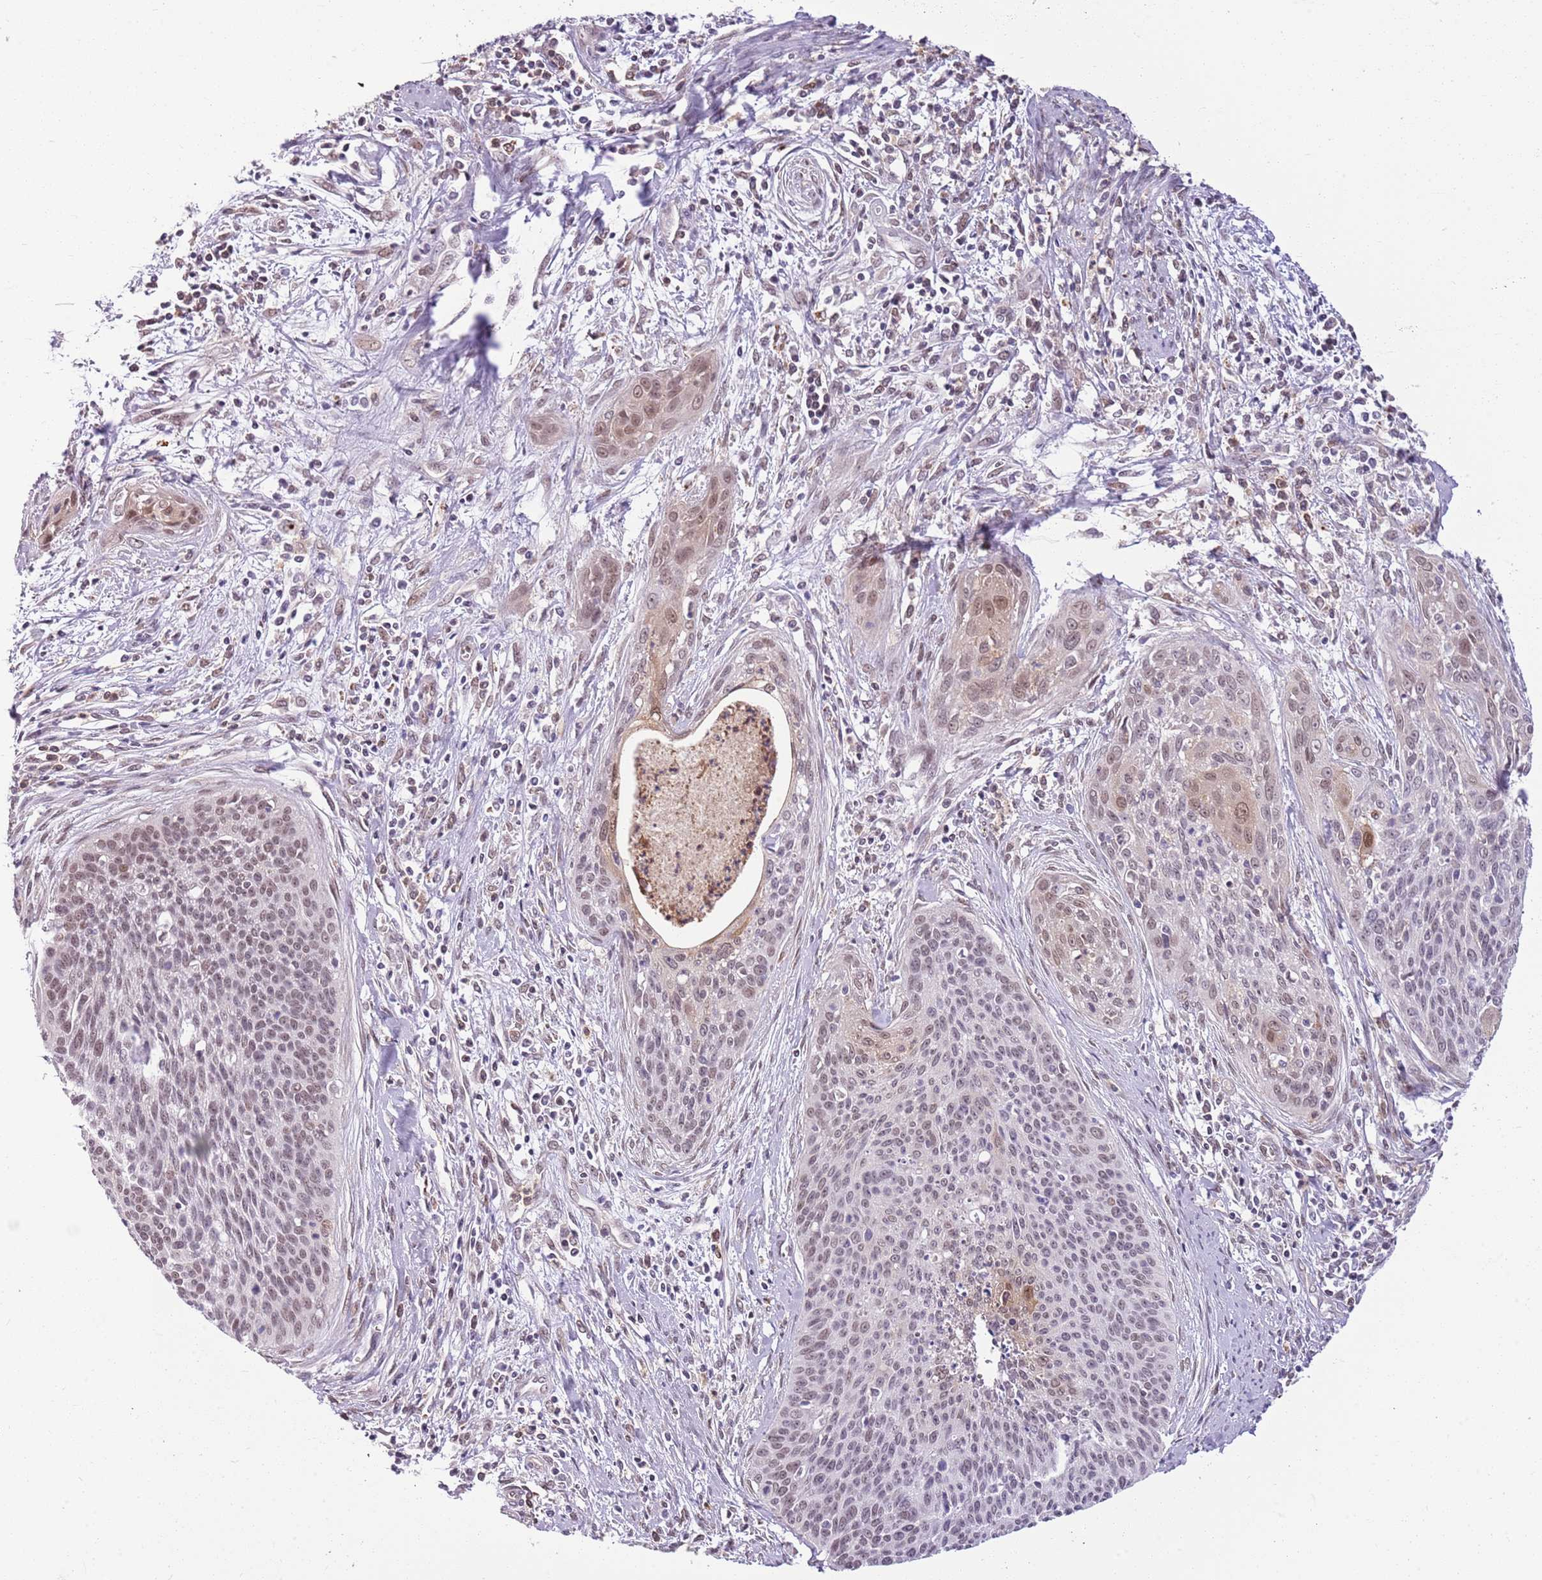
{"staining": {"intensity": "moderate", "quantity": "<25%", "location": "nuclear"}, "tissue": "cervical cancer", "cell_type": "Tumor cells", "image_type": "cancer", "snomed": [{"axis": "morphology", "description": "Squamous cell carcinoma, NOS"}, {"axis": "topography", "description": "Cervix"}], "caption": "Squamous cell carcinoma (cervical) tissue shows moderate nuclear staining in about <25% of tumor cells, visualized by immunohistochemistry.", "gene": "DHX32", "patient": {"sex": "female", "age": 55}}